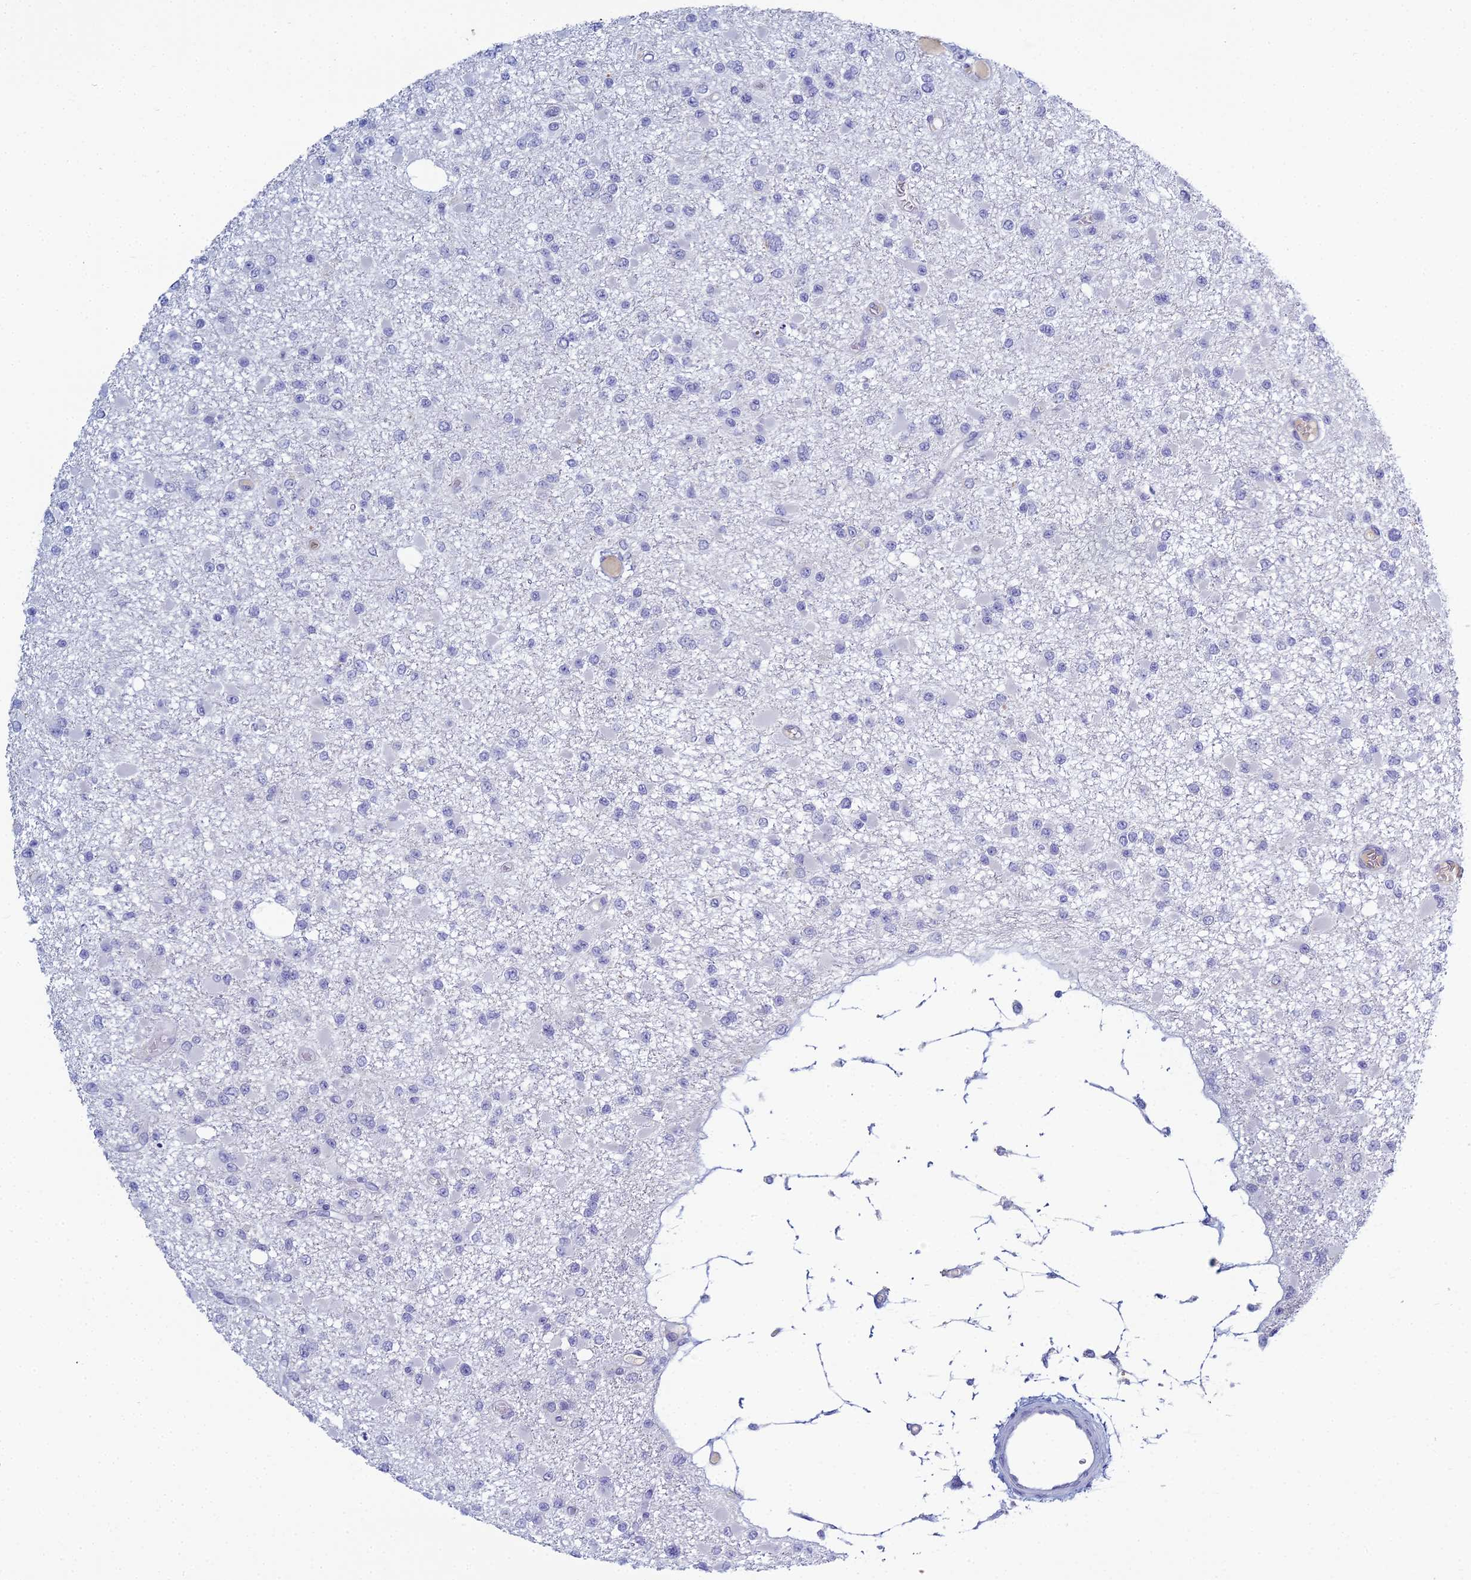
{"staining": {"intensity": "negative", "quantity": "none", "location": "none"}, "tissue": "glioma", "cell_type": "Tumor cells", "image_type": "cancer", "snomed": [{"axis": "morphology", "description": "Glioma, malignant, Low grade"}, {"axis": "topography", "description": "Brain"}], "caption": "A micrograph of glioma stained for a protein exhibits no brown staining in tumor cells.", "gene": "MUC13", "patient": {"sex": "female", "age": 22}}